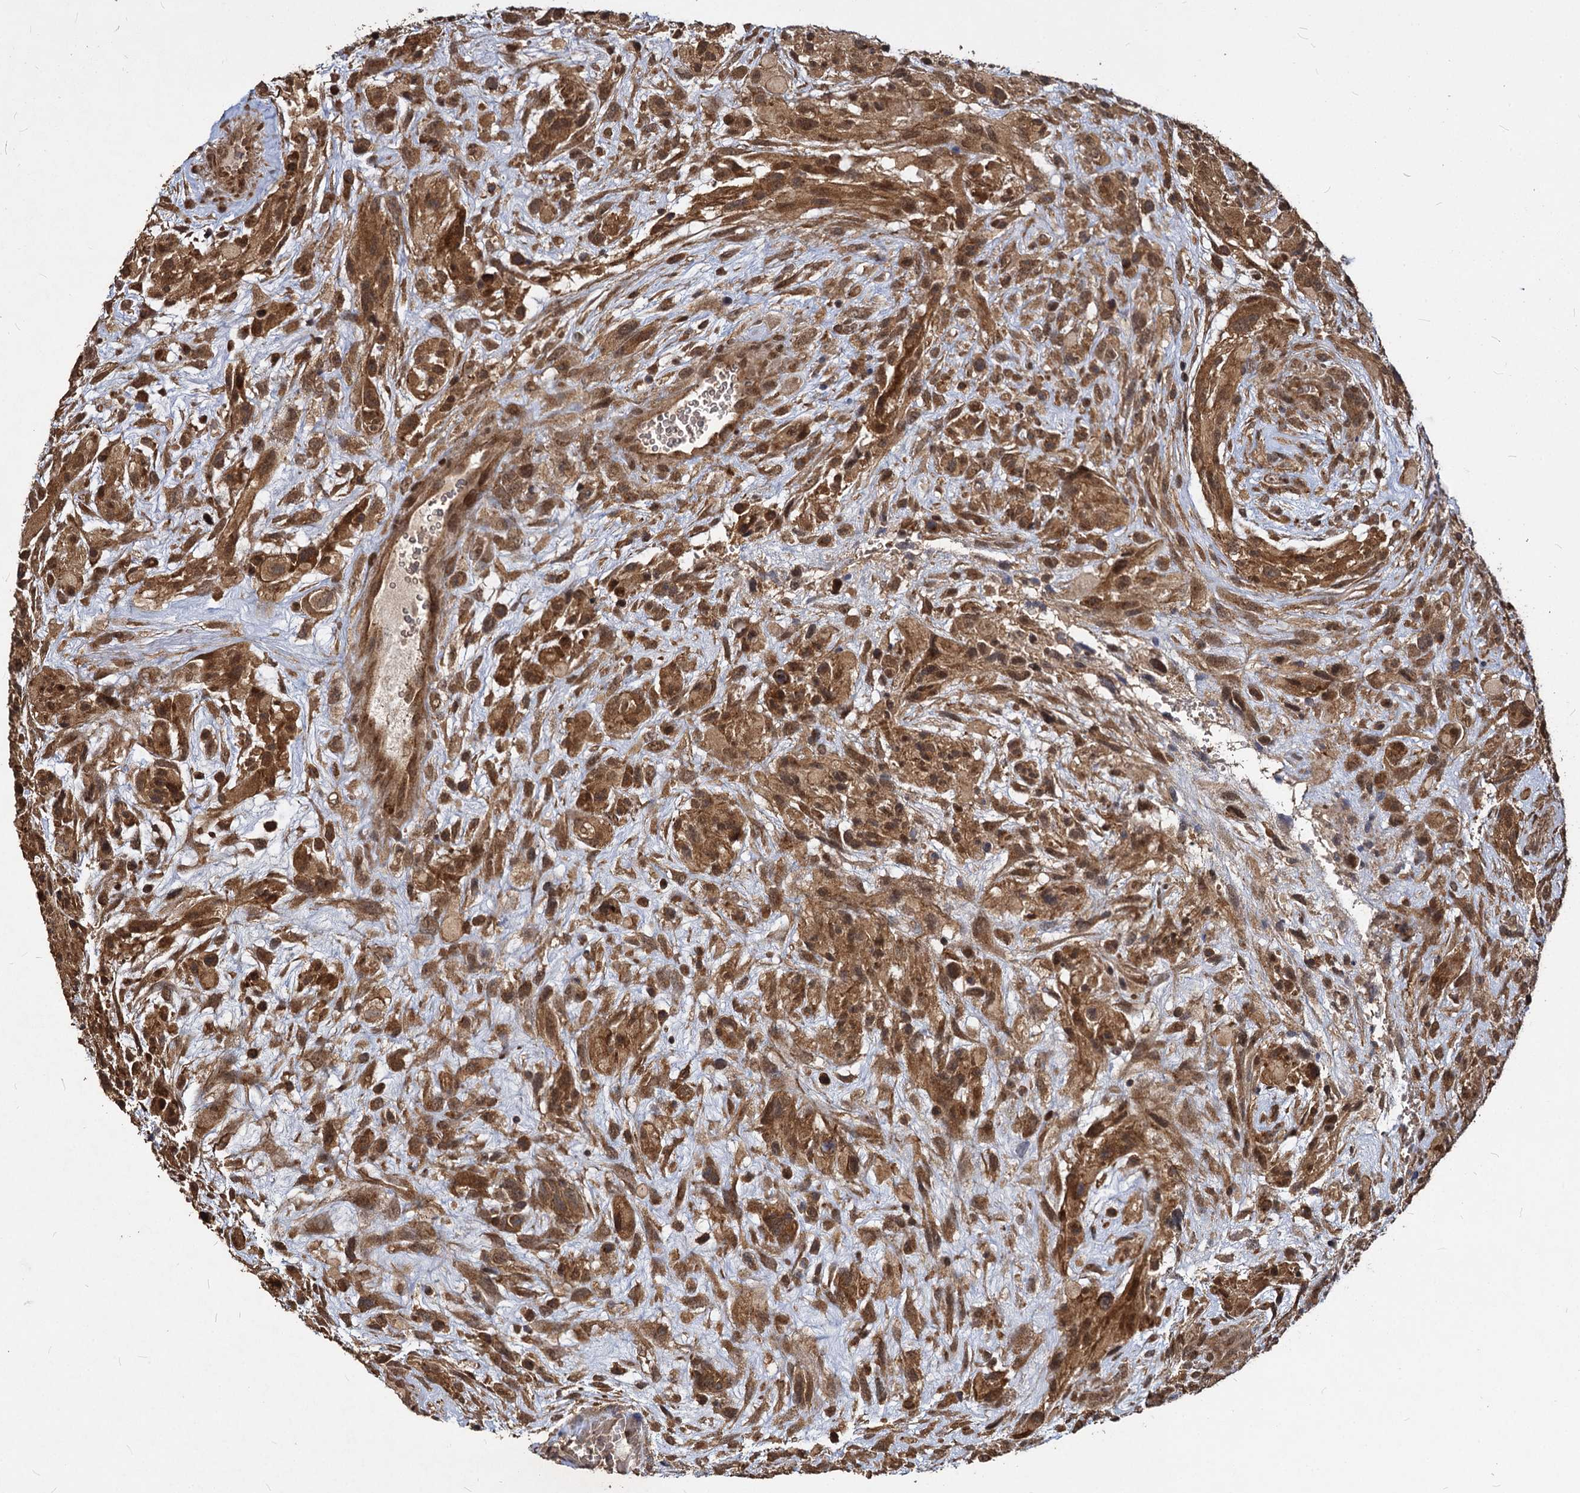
{"staining": {"intensity": "moderate", "quantity": ">75%", "location": "cytoplasmic/membranous,nuclear"}, "tissue": "glioma", "cell_type": "Tumor cells", "image_type": "cancer", "snomed": [{"axis": "morphology", "description": "Glioma, malignant, High grade"}, {"axis": "topography", "description": "Brain"}], "caption": "A histopathology image of human glioma stained for a protein exhibits moderate cytoplasmic/membranous and nuclear brown staining in tumor cells. (DAB (3,3'-diaminobenzidine) = brown stain, brightfield microscopy at high magnification).", "gene": "VPS51", "patient": {"sex": "male", "age": 61}}